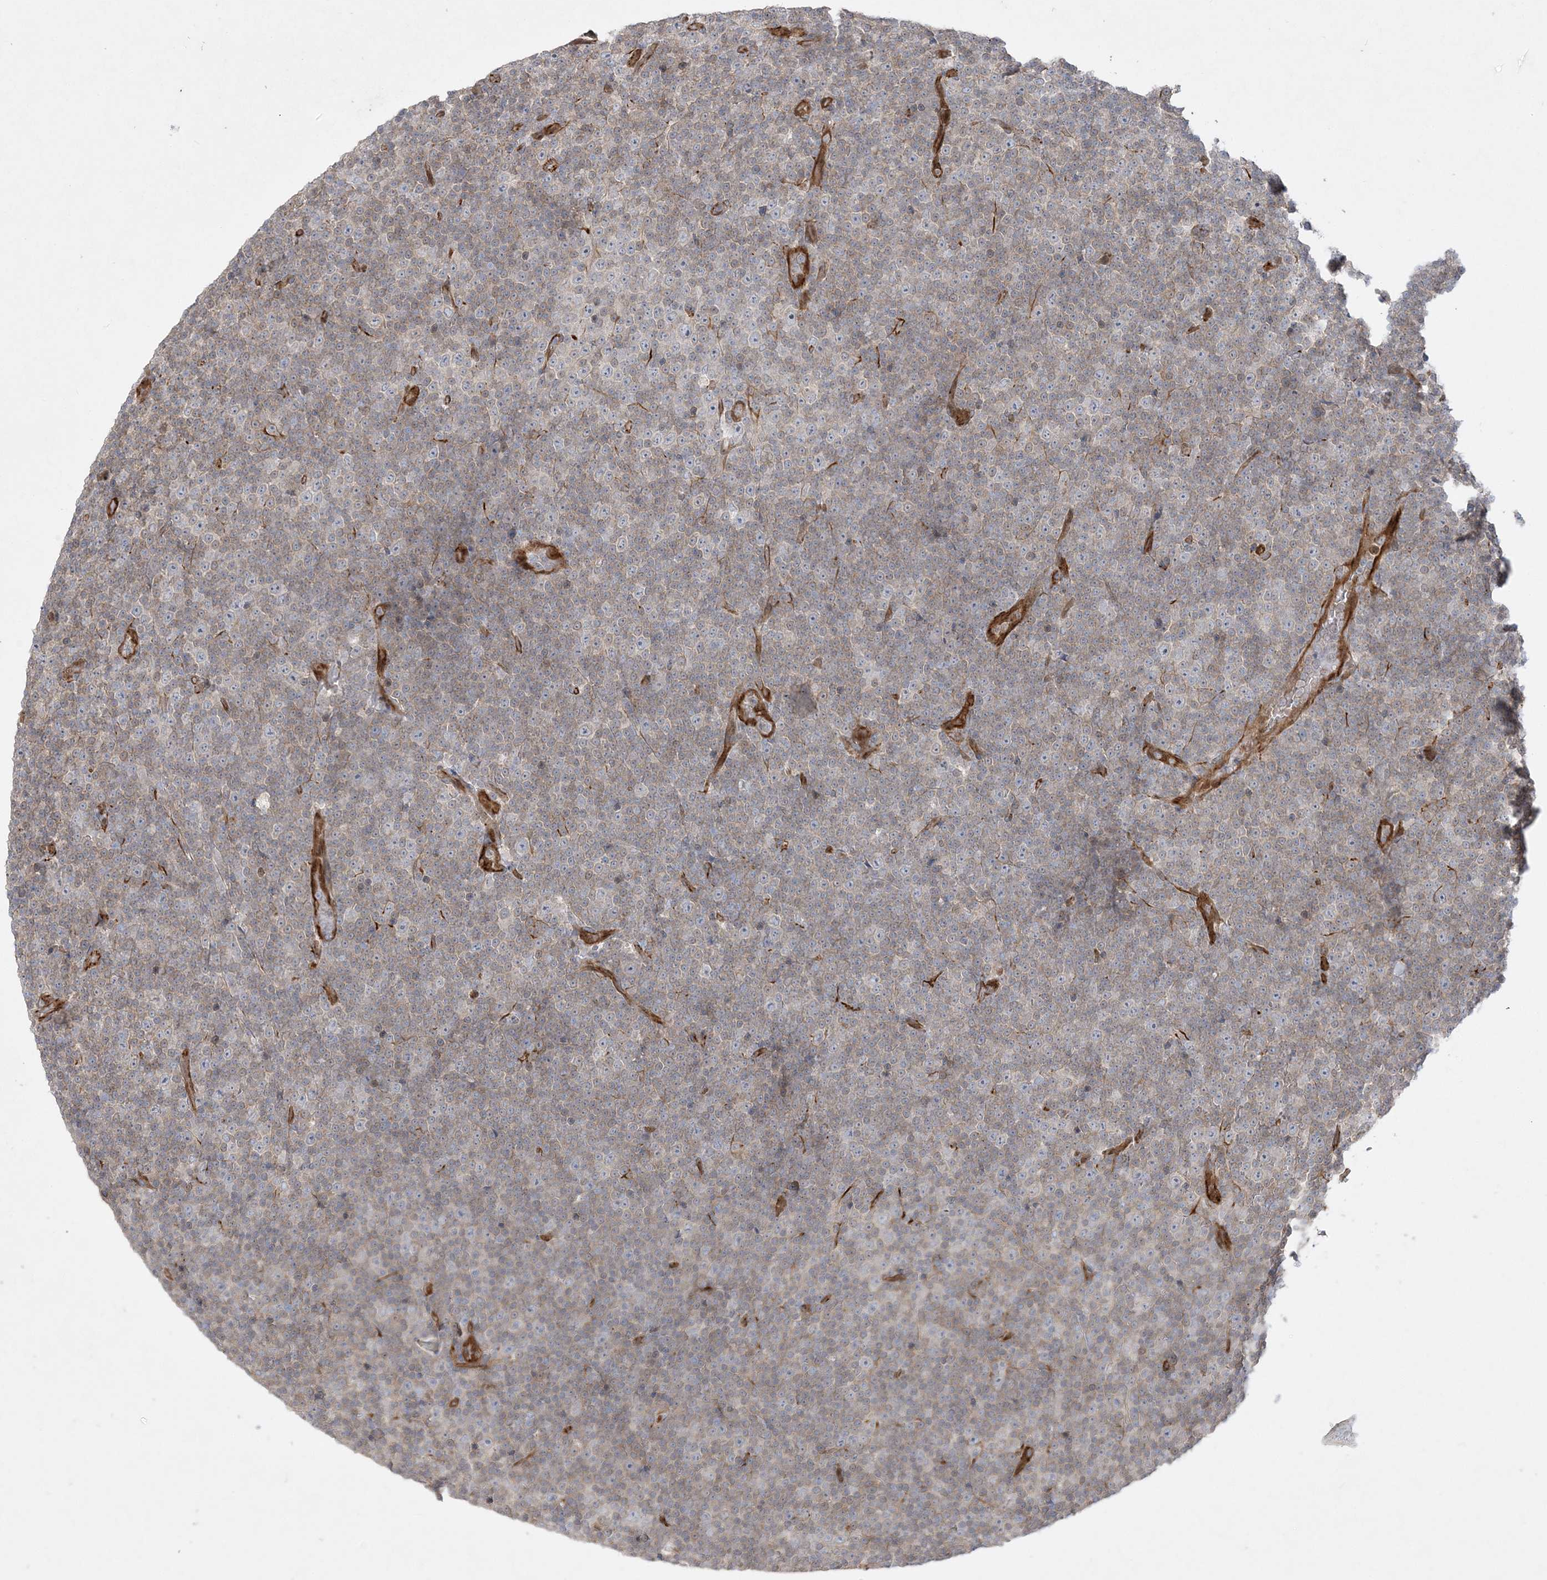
{"staining": {"intensity": "weak", "quantity": "25%-75%", "location": "cytoplasmic/membranous"}, "tissue": "lymphoma", "cell_type": "Tumor cells", "image_type": "cancer", "snomed": [{"axis": "morphology", "description": "Malignant lymphoma, non-Hodgkin's type, Low grade"}, {"axis": "topography", "description": "Lymph node"}], "caption": "Low-grade malignant lymphoma, non-Hodgkin's type stained with a protein marker displays weak staining in tumor cells.", "gene": "INPP1", "patient": {"sex": "female", "age": 67}}